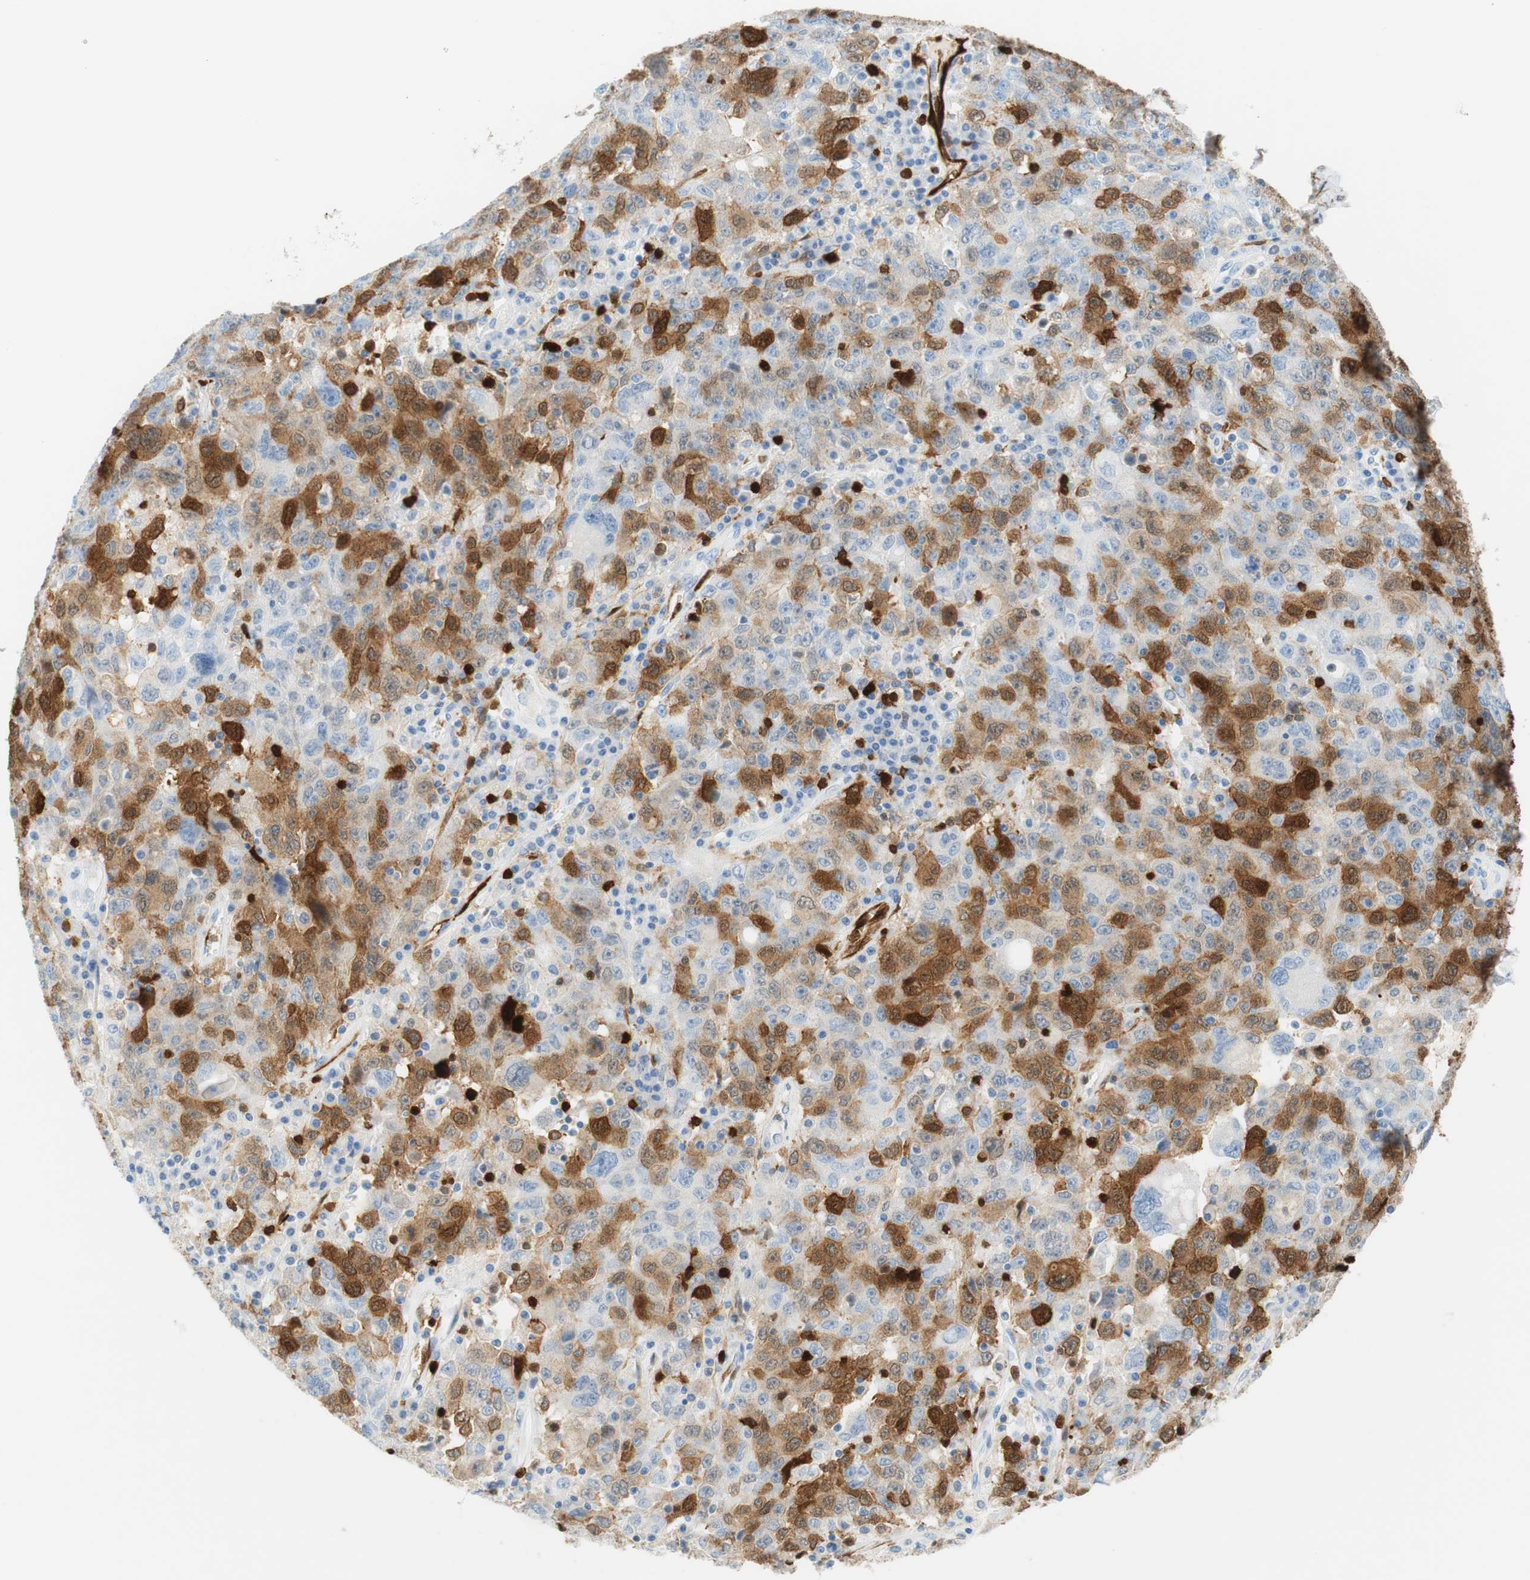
{"staining": {"intensity": "strong", "quantity": "25%-75%", "location": "cytoplasmic/membranous"}, "tissue": "ovarian cancer", "cell_type": "Tumor cells", "image_type": "cancer", "snomed": [{"axis": "morphology", "description": "Carcinoma, endometroid"}, {"axis": "topography", "description": "Ovary"}], "caption": "Protein analysis of ovarian cancer (endometroid carcinoma) tissue reveals strong cytoplasmic/membranous expression in about 25%-75% of tumor cells.", "gene": "STMN1", "patient": {"sex": "female", "age": 62}}